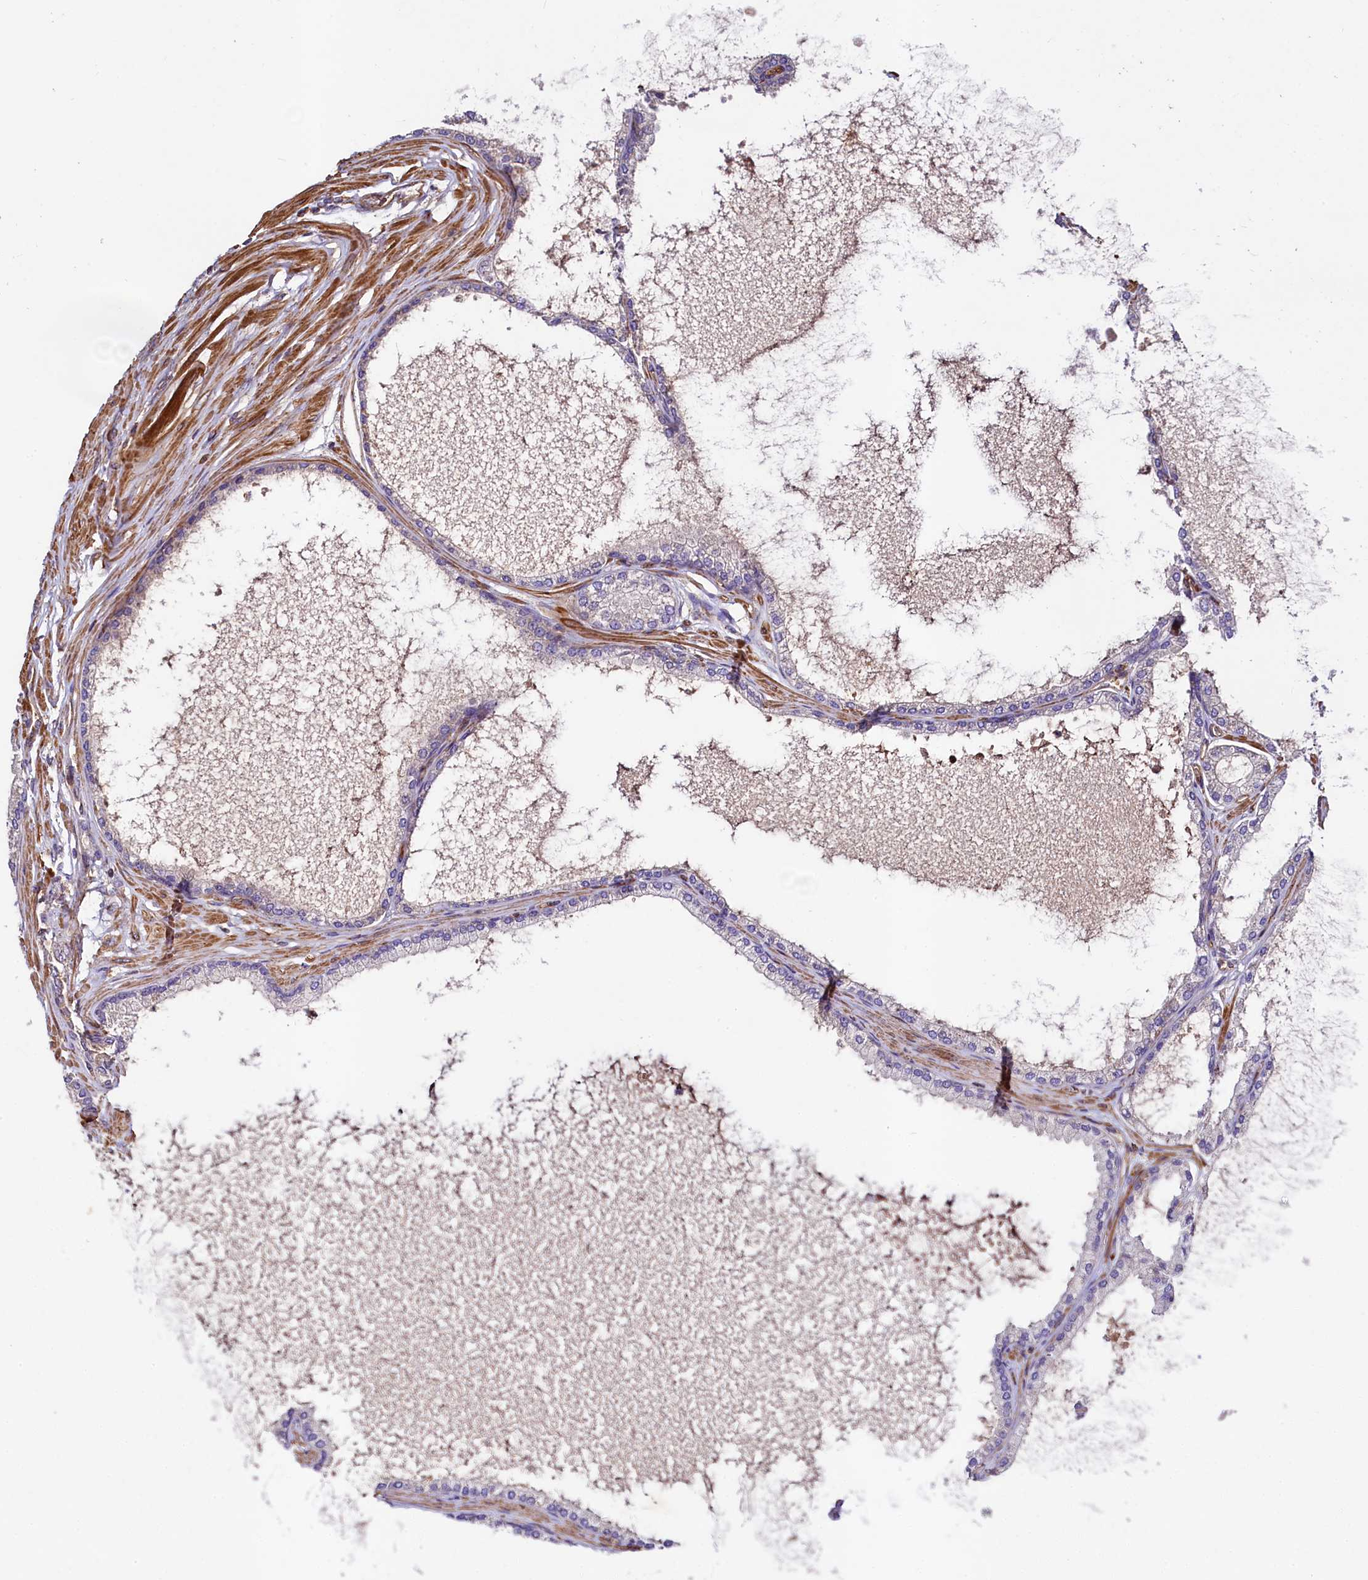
{"staining": {"intensity": "negative", "quantity": "none", "location": "none"}, "tissue": "prostate cancer", "cell_type": "Tumor cells", "image_type": "cancer", "snomed": [{"axis": "morphology", "description": "Adenocarcinoma, Low grade"}, {"axis": "topography", "description": "Prostate"}], "caption": "A micrograph of adenocarcinoma (low-grade) (prostate) stained for a protein shows no brown staining in tumor cells. Nuclei are stained in blue.", "gene": "KLHDC4", "patient": {"sex": "male", "age": 63}}